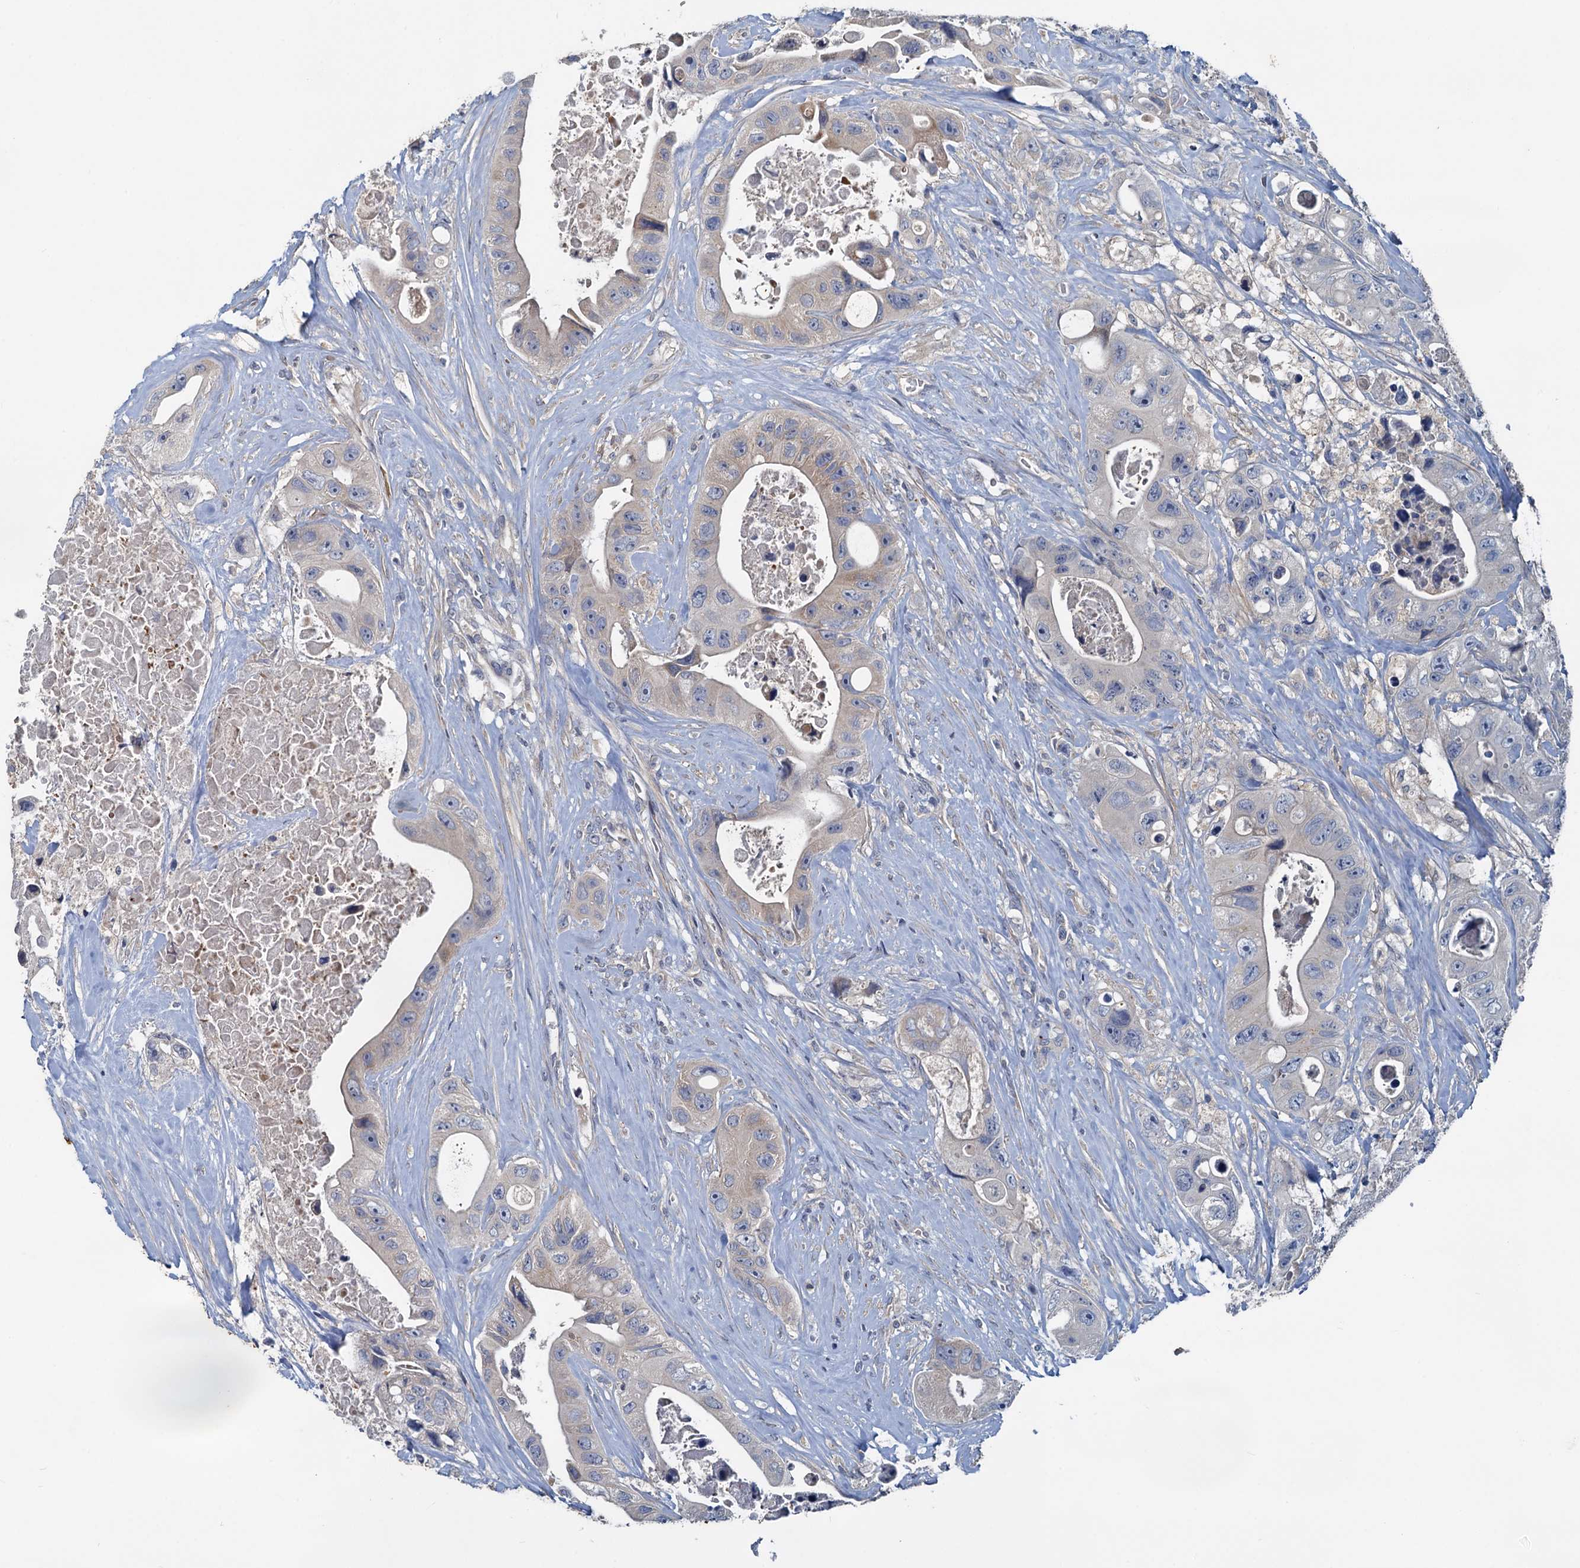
{"staining": {"intensity": "weak", "quantity": "<25%", "location": "cytoplasmic/membranous"}, "tissue": "colorectal cancer", "cell_type": "Tumor cells", "image_type": "cancer", "snomed": [{"axis": "morphology", "description": "Adenocarcinoma, NOS"}, {"axis": "topography", "description": "Colon"}], "caption": "High magnification brightfield microscopy of adenocarcinoma (colorectal) stained with DAB (brown) and counterstained with hematoxylin (blue): tumor cells show no significant staining. The staining is performed using DAB (3,3'-diaminobenzidine) brown chromogen with nuclei counter-stained in using hematoxylin.", "gene": "SLC2A7", "patient": {"sex": "female", "age": 46}}